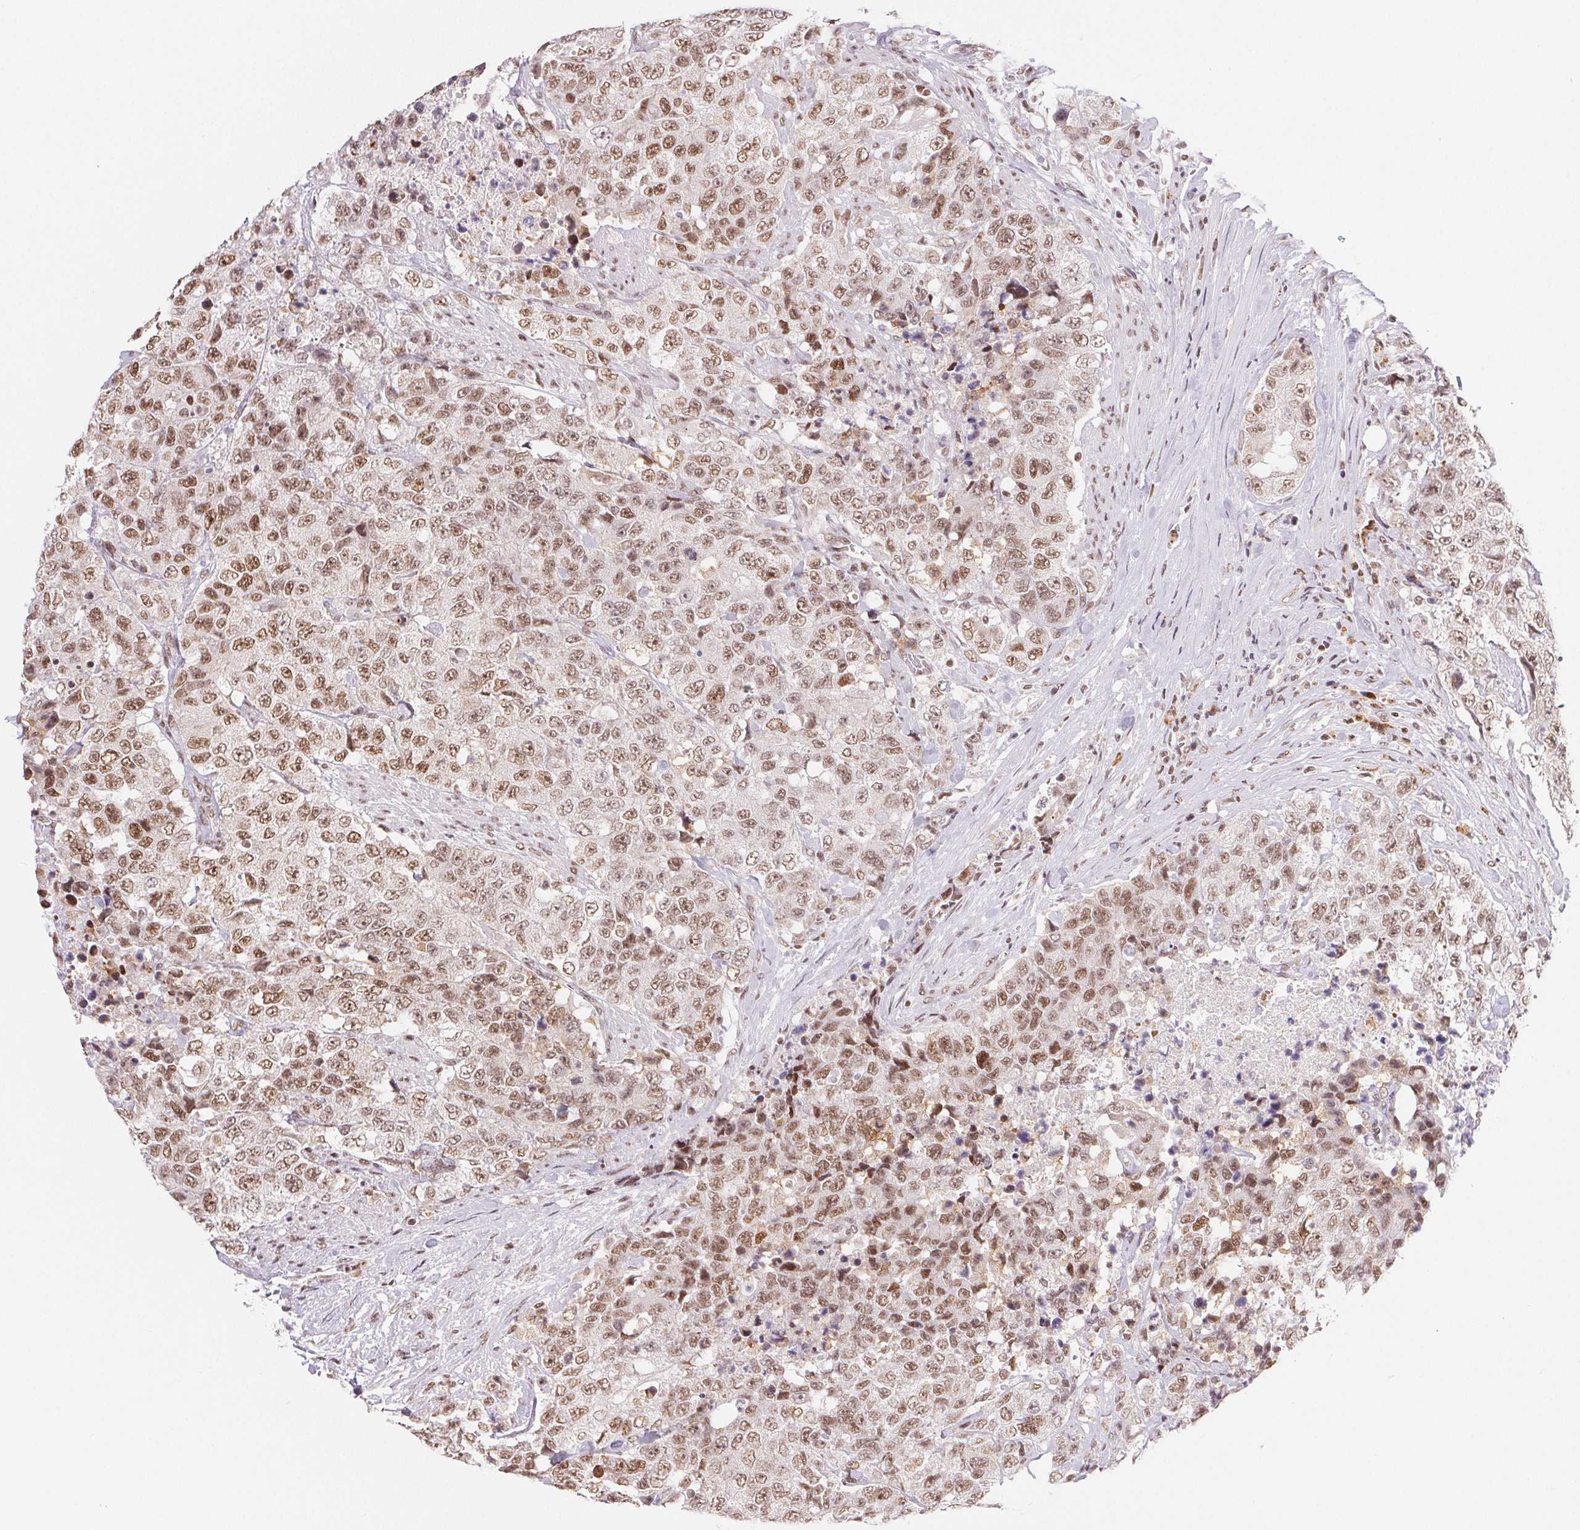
{"staining": {"intensity": "moderate", "quantity": ">75%", "location": "nuclear"}, "tissue": "urothelial cancer", "cell_type": "Tumor cells", "image_type": "cancer", "snomed": [{"axis": "morphology", "description": "Urothelial carcinoma, High grade"}, {"axis": "topography", "description": "Urinary bladder"}], "caption": "Protein staining exhibits moderate nuclear expression in about >75% of tumor cells in urothelial carcinoma (high-grade). The protein is stained brown, and the nuclei are stained in blue (DAB IHC with brightfield microscopy, high magnification).", "gene": "NFE2L1", "patient": {"sex": "female", "age": 78}}